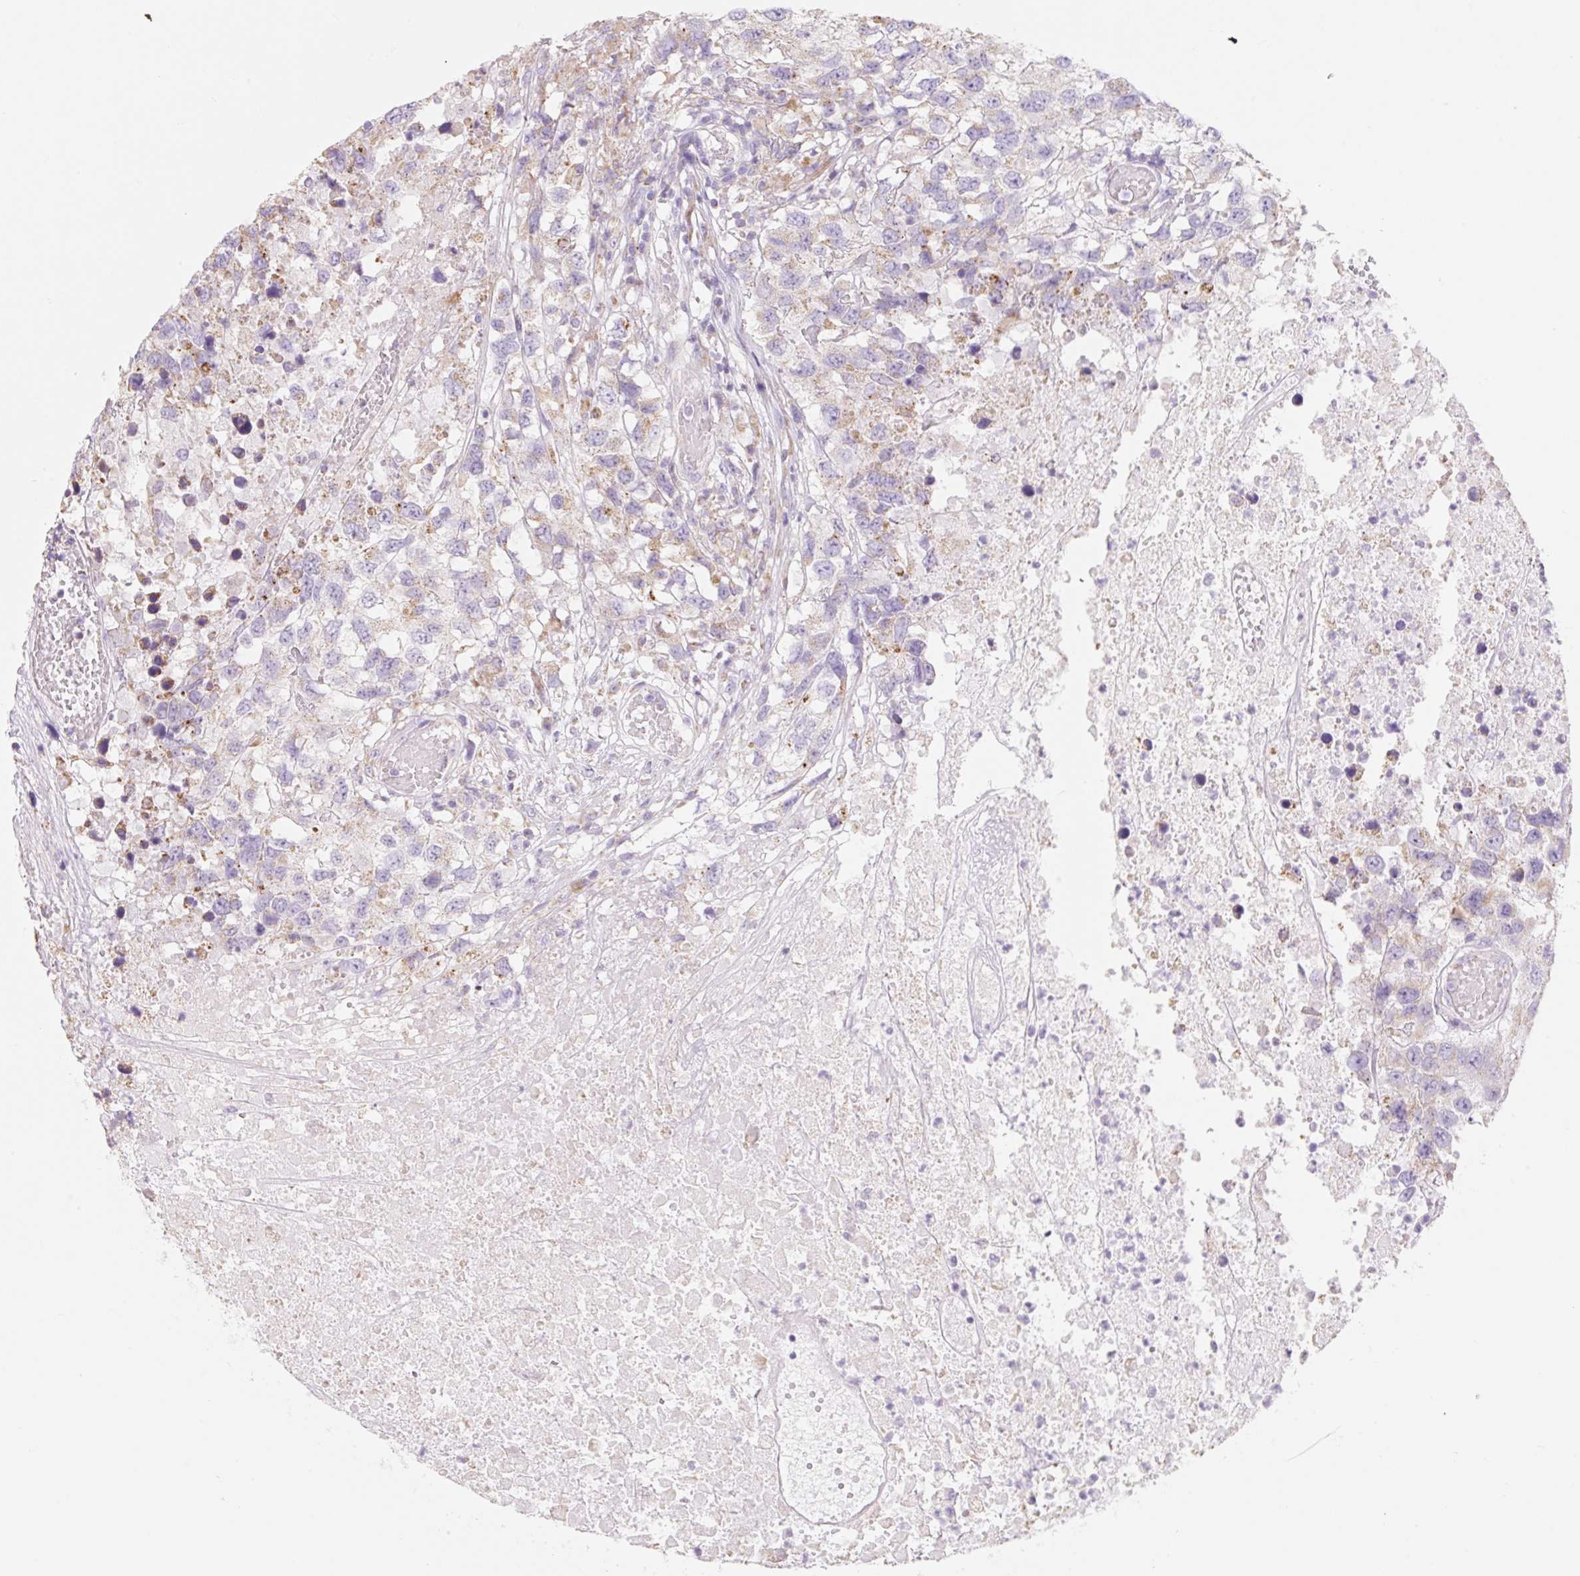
{"staining": {"intensity": "moderate", "quantity": "<25%", "location": "cytoplasmic/membranous"}, "tissue": "testis cancer", "cell_type": "Tumor cells", "image_type": "cancer", "snomed": [{"axis": "morphology", "description": "Carcinoma, Embryonal, NOS"}, {"axis": "topography", "description": "Testis"}], "caption": "Protein staining reveals moderate cytoplasmic/membranous expression in approximately <25% of tumor cells in embryonal carcinoma (testis).", "gene": "CLEC3A", "patient": {"sex": "male", "age": 83}}